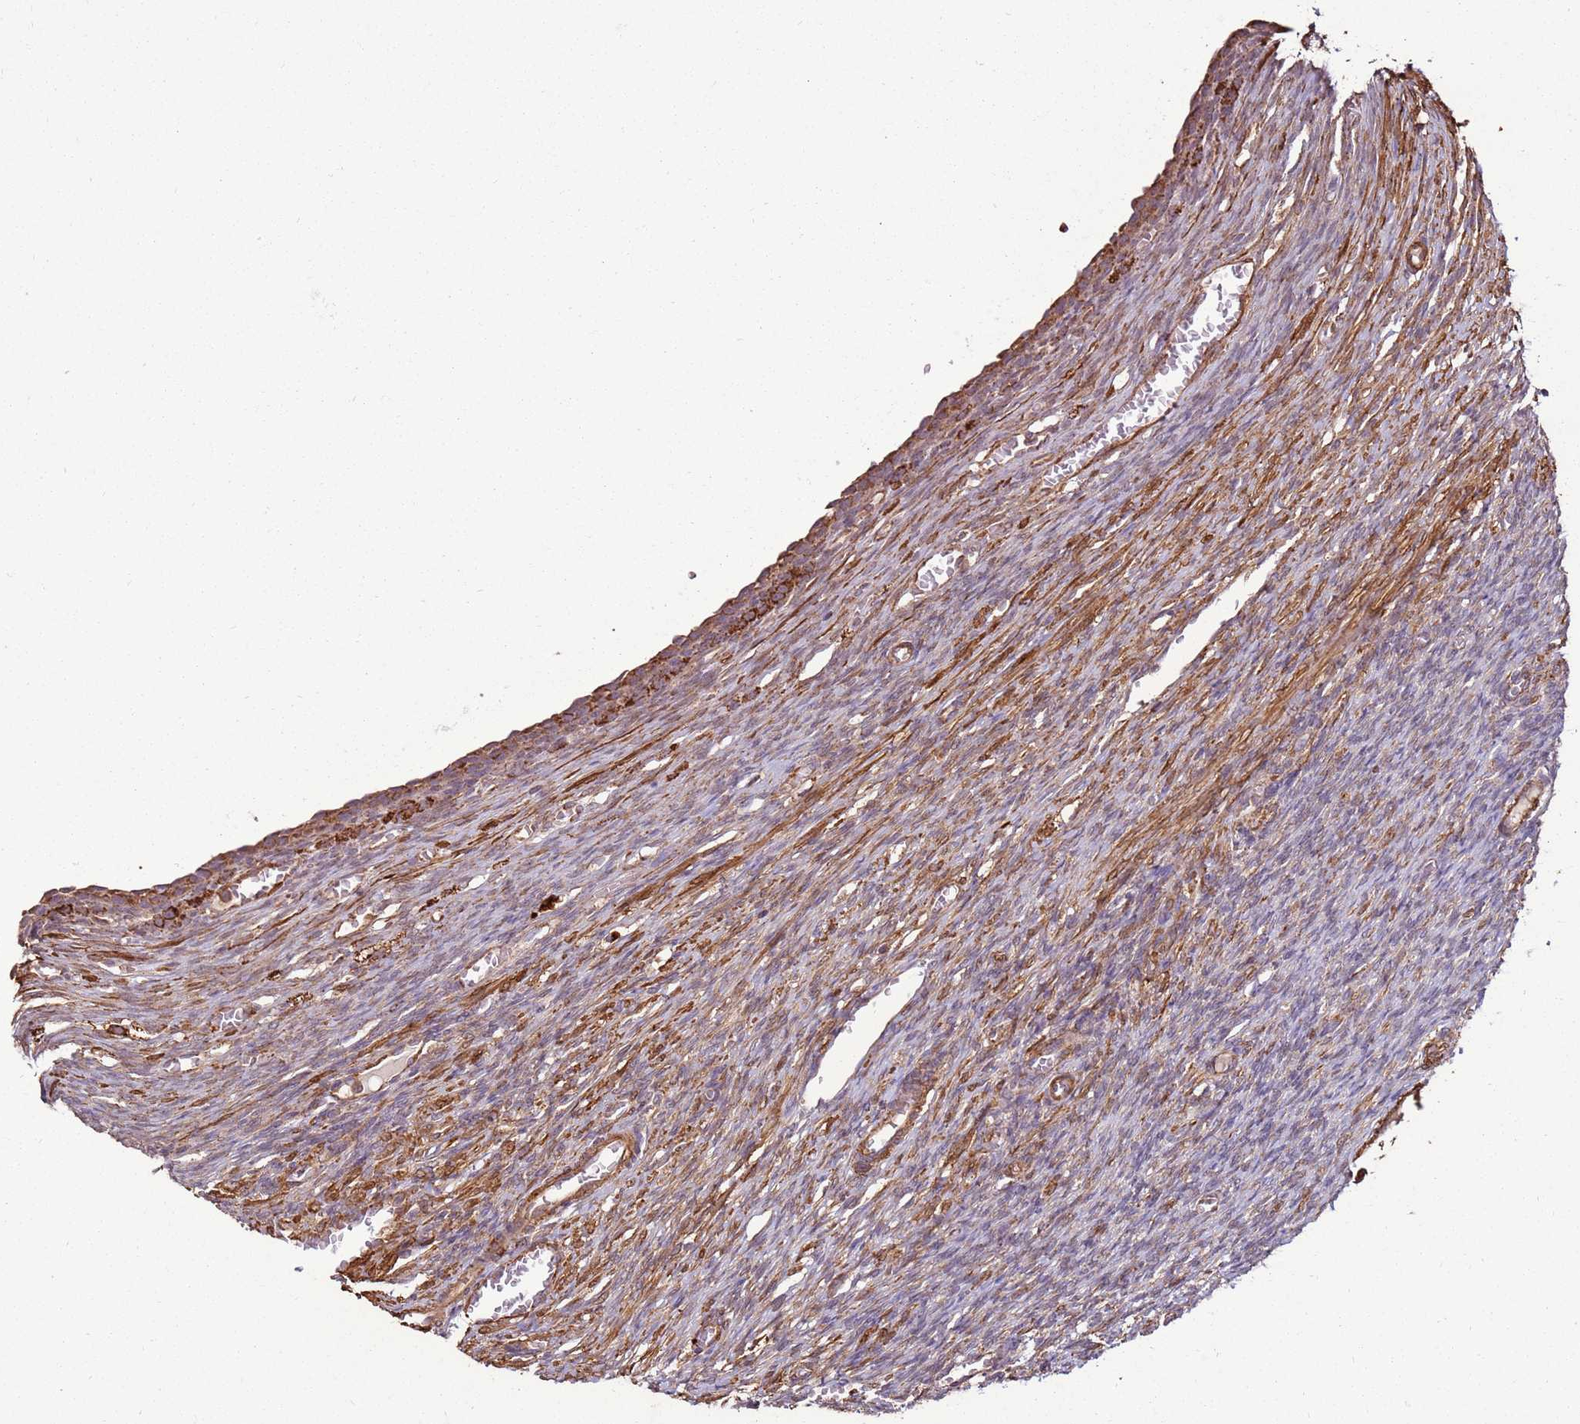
{"staining": {"intensity": "weak", "quantity": "<25%", "location": "cytoplasmic/membranous"}, "tissue": "ovary", "cell_type": "Ovarian stroma cells", "image_type": "normal", "snomed": [{"axis": "morphology", "description": "Normal tissue, NOS"}, {"axis": "topography", "description": "Ovary"}], "caption": "The photomicrograph reveals no staining of ovarian stroma cells in benign ovary.", "gene": "DDX59", "patient": {"sex": "female", "age": 27}}